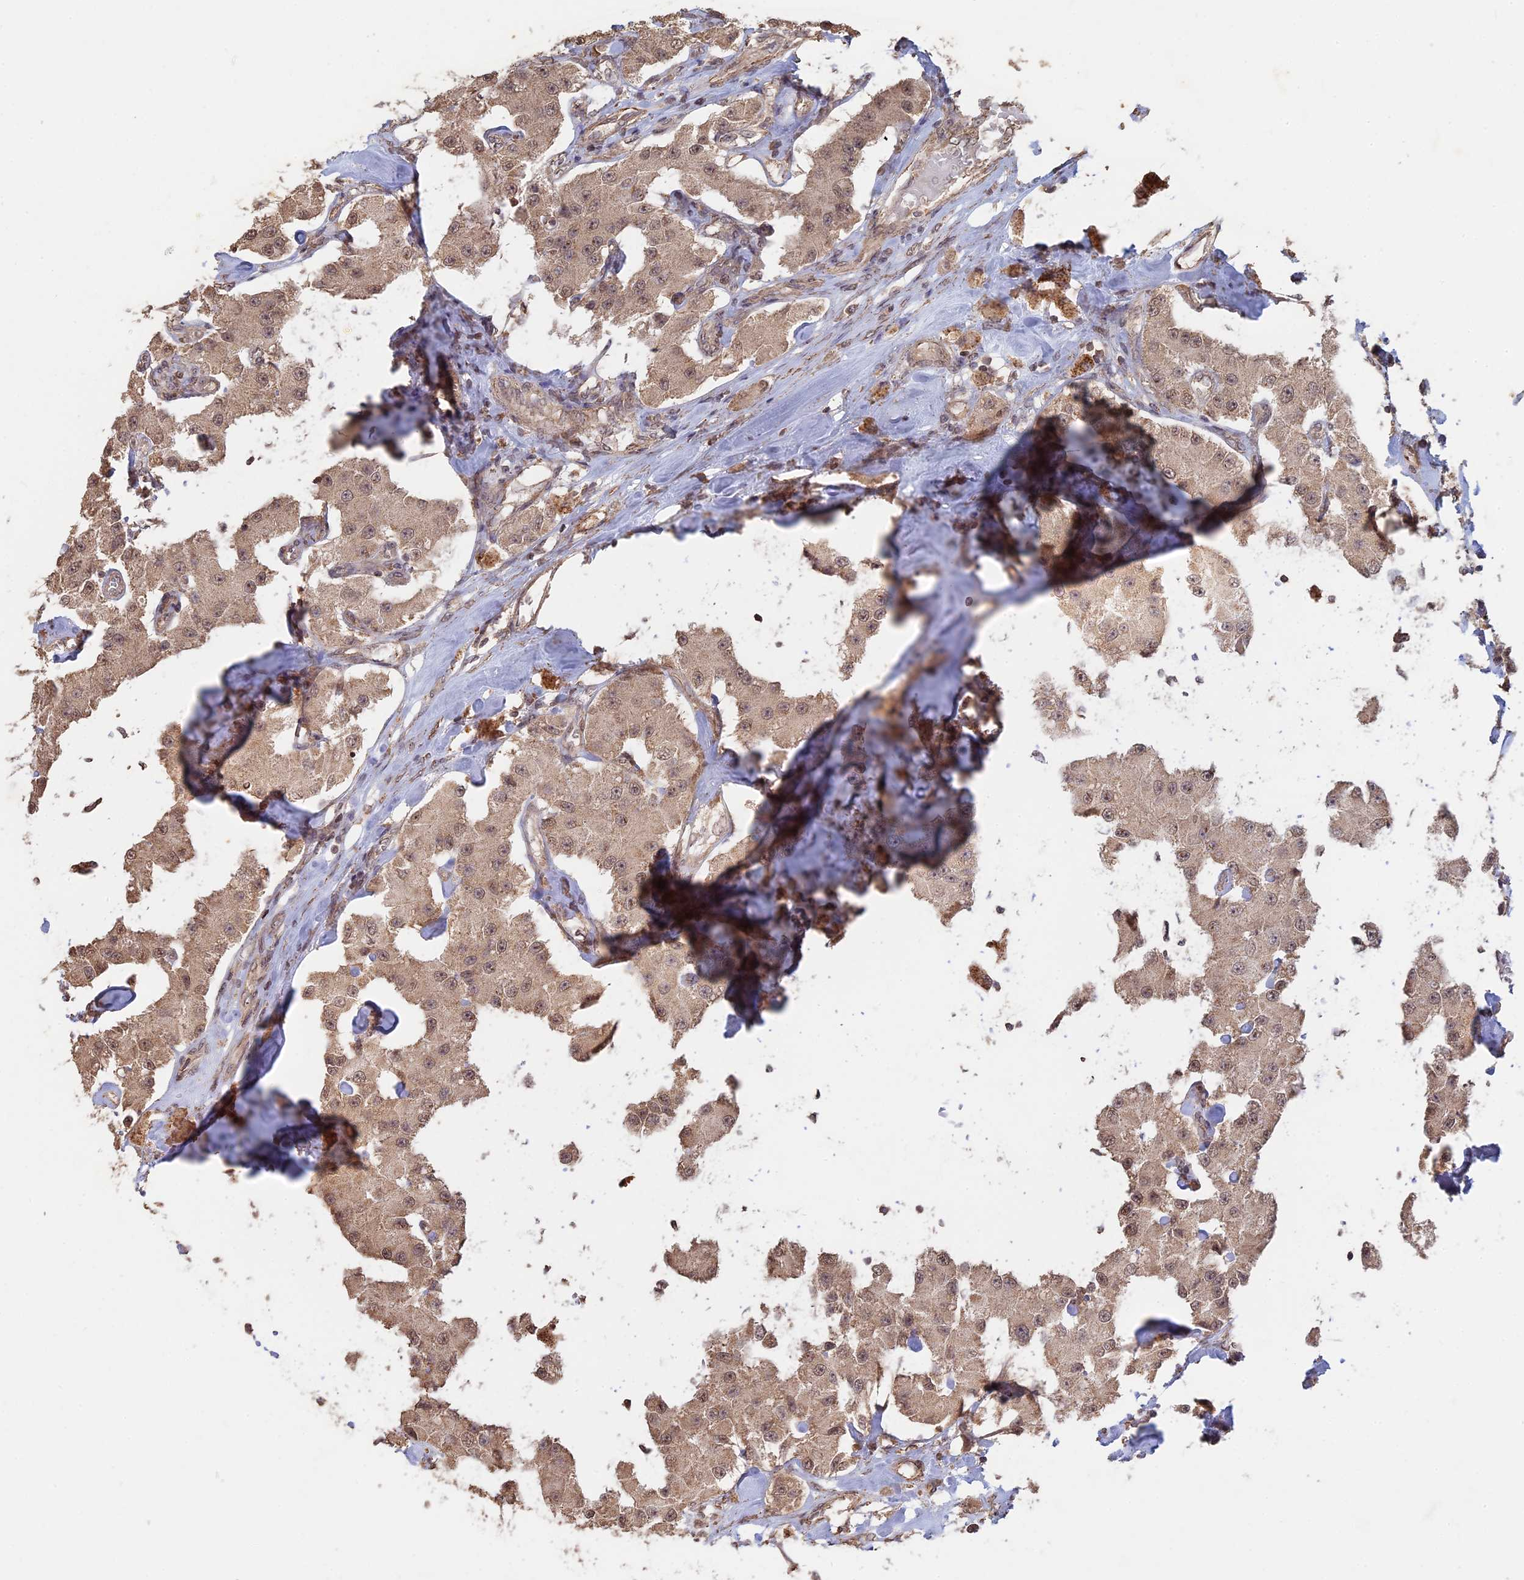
{"staining": {"intensity": "weak", "quantity": "25%-75%", "location": "nuclear"}, "tissue": "carcinoid", "cell_type": "Tumor cells", "image_type": "cancer", "snomed": [{"axis": "morphology", "description": "Carcinoid, malignant, NOS"}, {"axis": "topography", "description": "Pancreas"}], "caption": "Brown immunohistochemical staining in malignant carcinoid shows weak nuclear positivity in approximately 25%-75% of tumor cells. (IHC, brightfield microscopy, high magnification).", "gene": "FAM210B", "patient": {"sex": "male", "age": 41}}